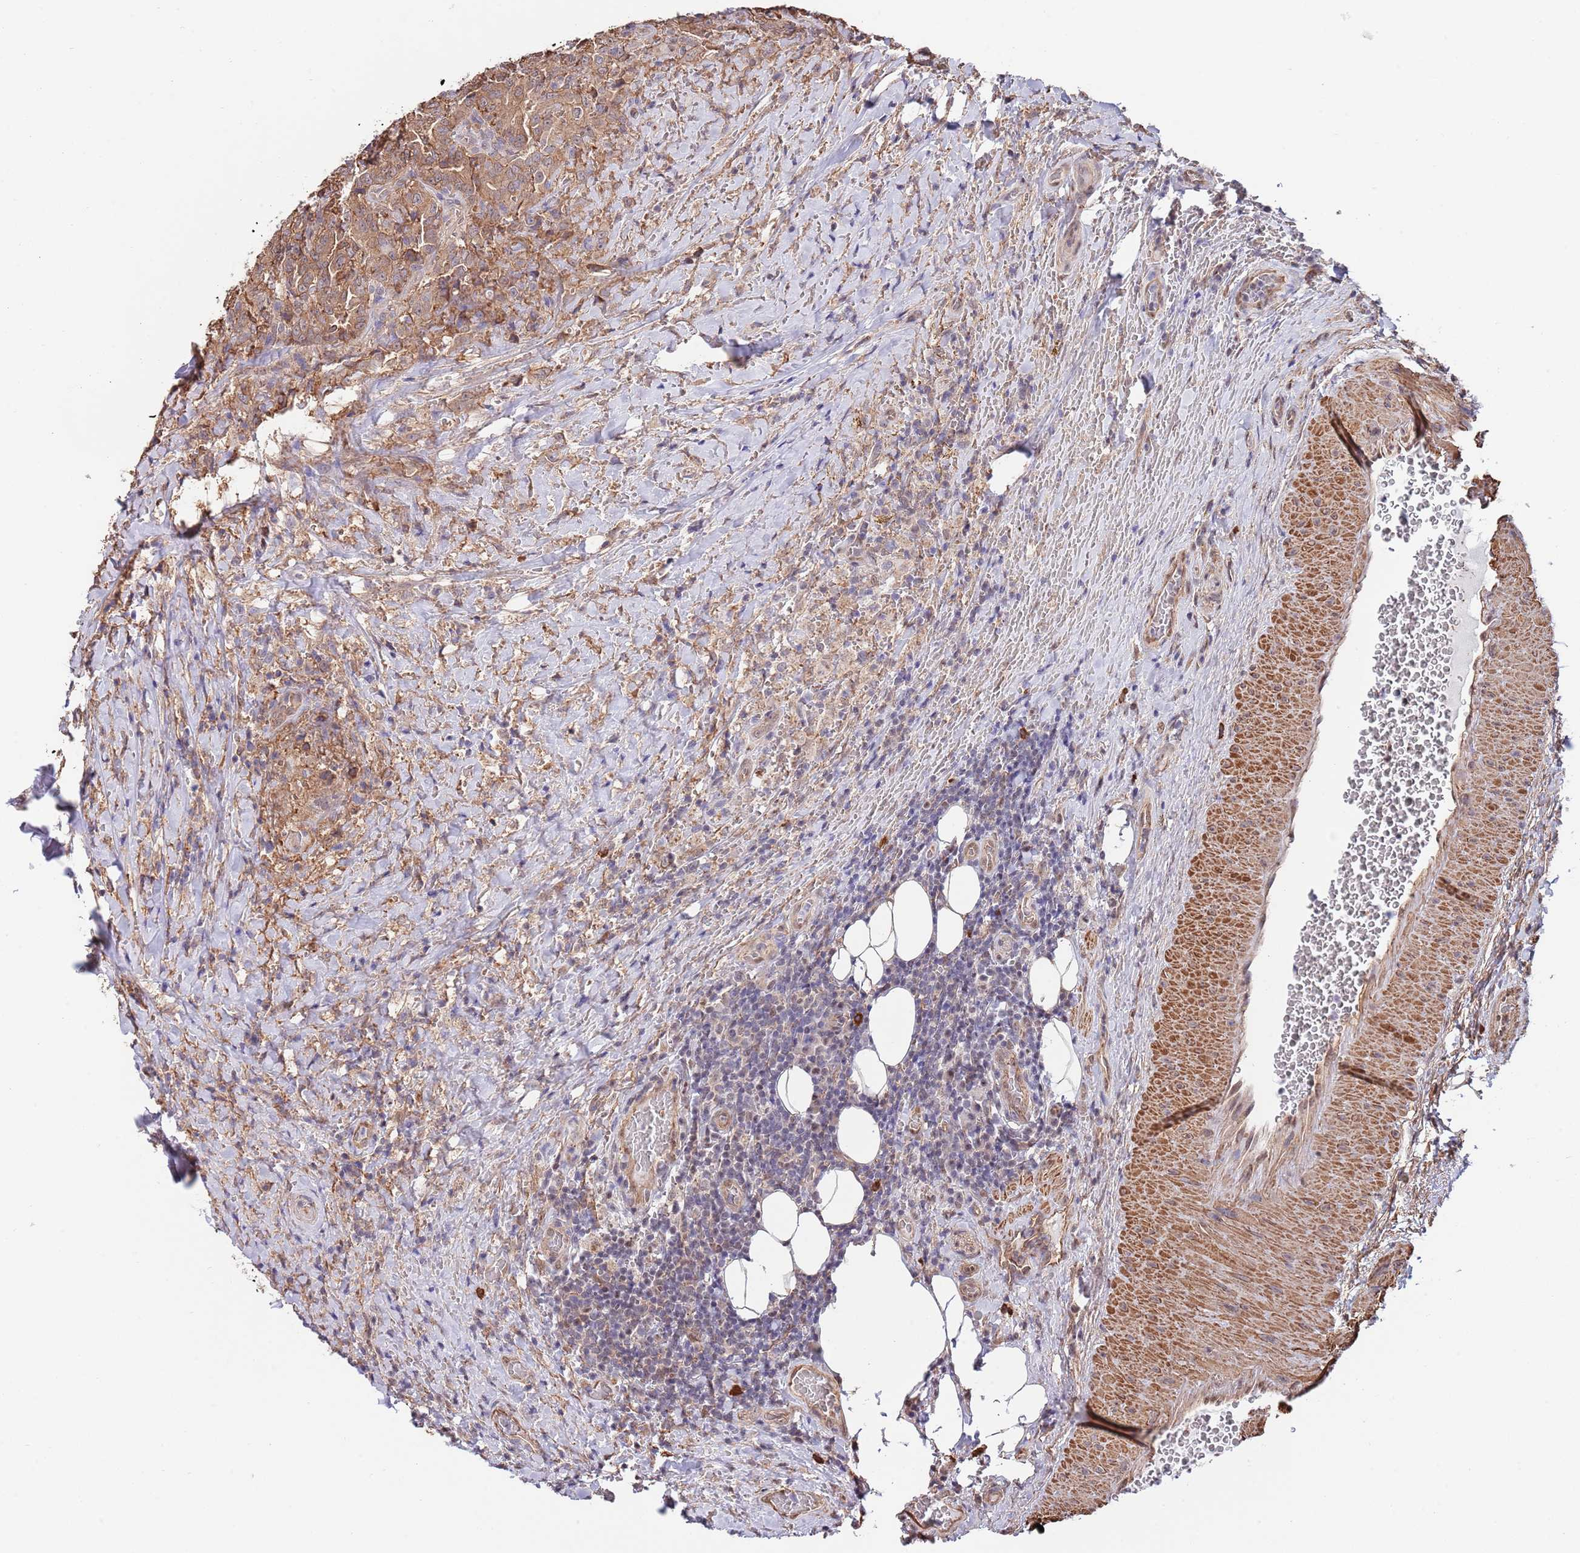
{"staining": {"intensity": "moderate", "quantity": ">75%", "location": "cytoplasmic/membranous"}, "tissue": "thyroid cancer", "cell_type": "Tumor cells", "image_type": "cancer", "snomed": [{"axis": "morphology", "description": "Papillary adenocarcinoma, NOS"}, {"axis": "topography", "description": "Thyroid gland"}], "caption": "Protein expression analysis of thyroid cancer demonstrates moderate cytoplasmic/membranous expression in about >75% of tumor cells.", "gene": "BPNT1", "patient": {"sex": "male", "age": 61}}